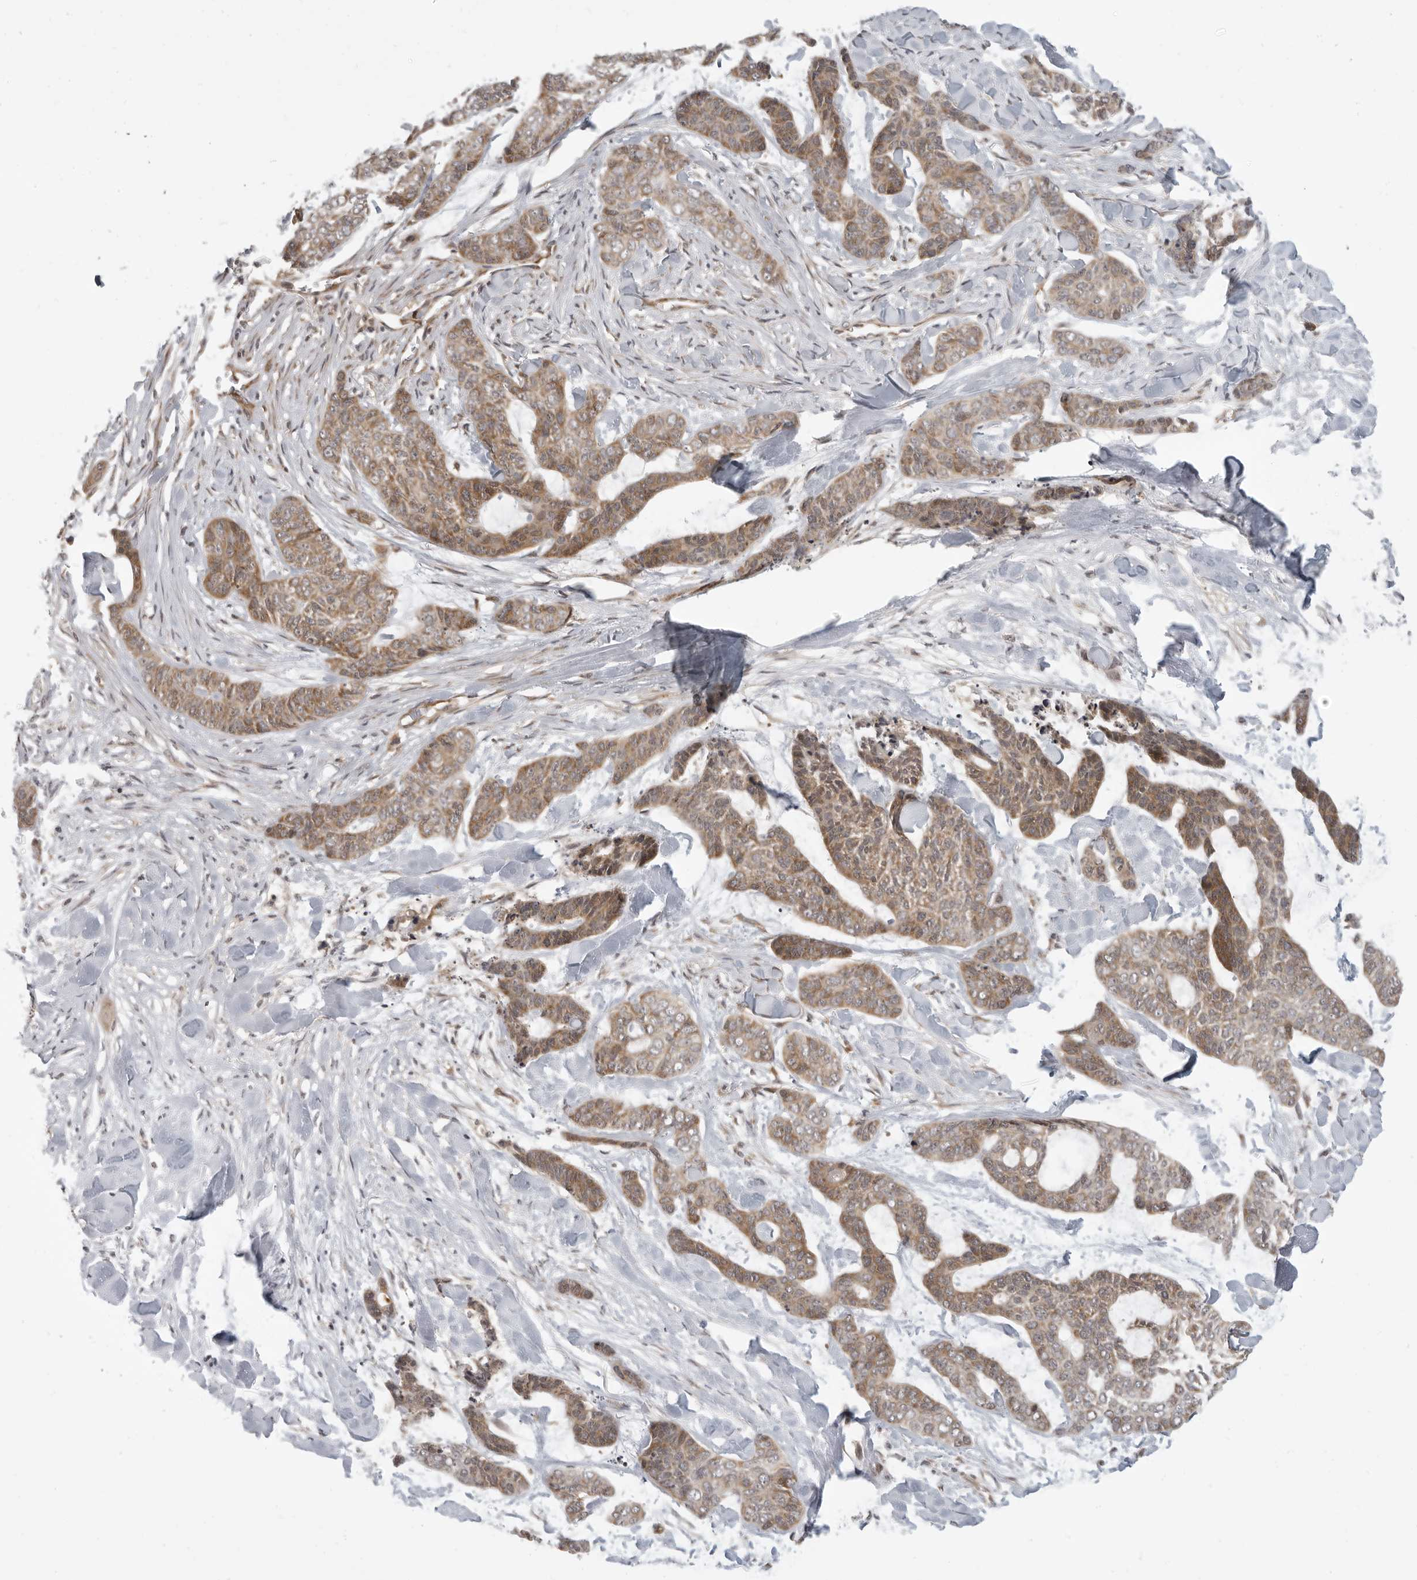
{"staining": {"intensity": "moderate", "quantity": ">75%", "location": "cytoplasmic/membranous"}, "tissue": "skin cancer", "cell_type": "Tumor cells", "image_type": "cancer", "snomed": [{"axis": "morphology", "description": "Basal cell carcinoma"}, {"axis": "topography", "description": "Skin"}], "caption": "This micrograph displays basal cell carcinoma (skin) stained with immunohistochemistry to label a protein in brown. The cytoplasmic/membranous of tumor cells show moderate positivity for the protein. Nuclei are counter-stained blue.", "gene": "PRRC2A", "patient": {"sex": "female", "age": 64}}